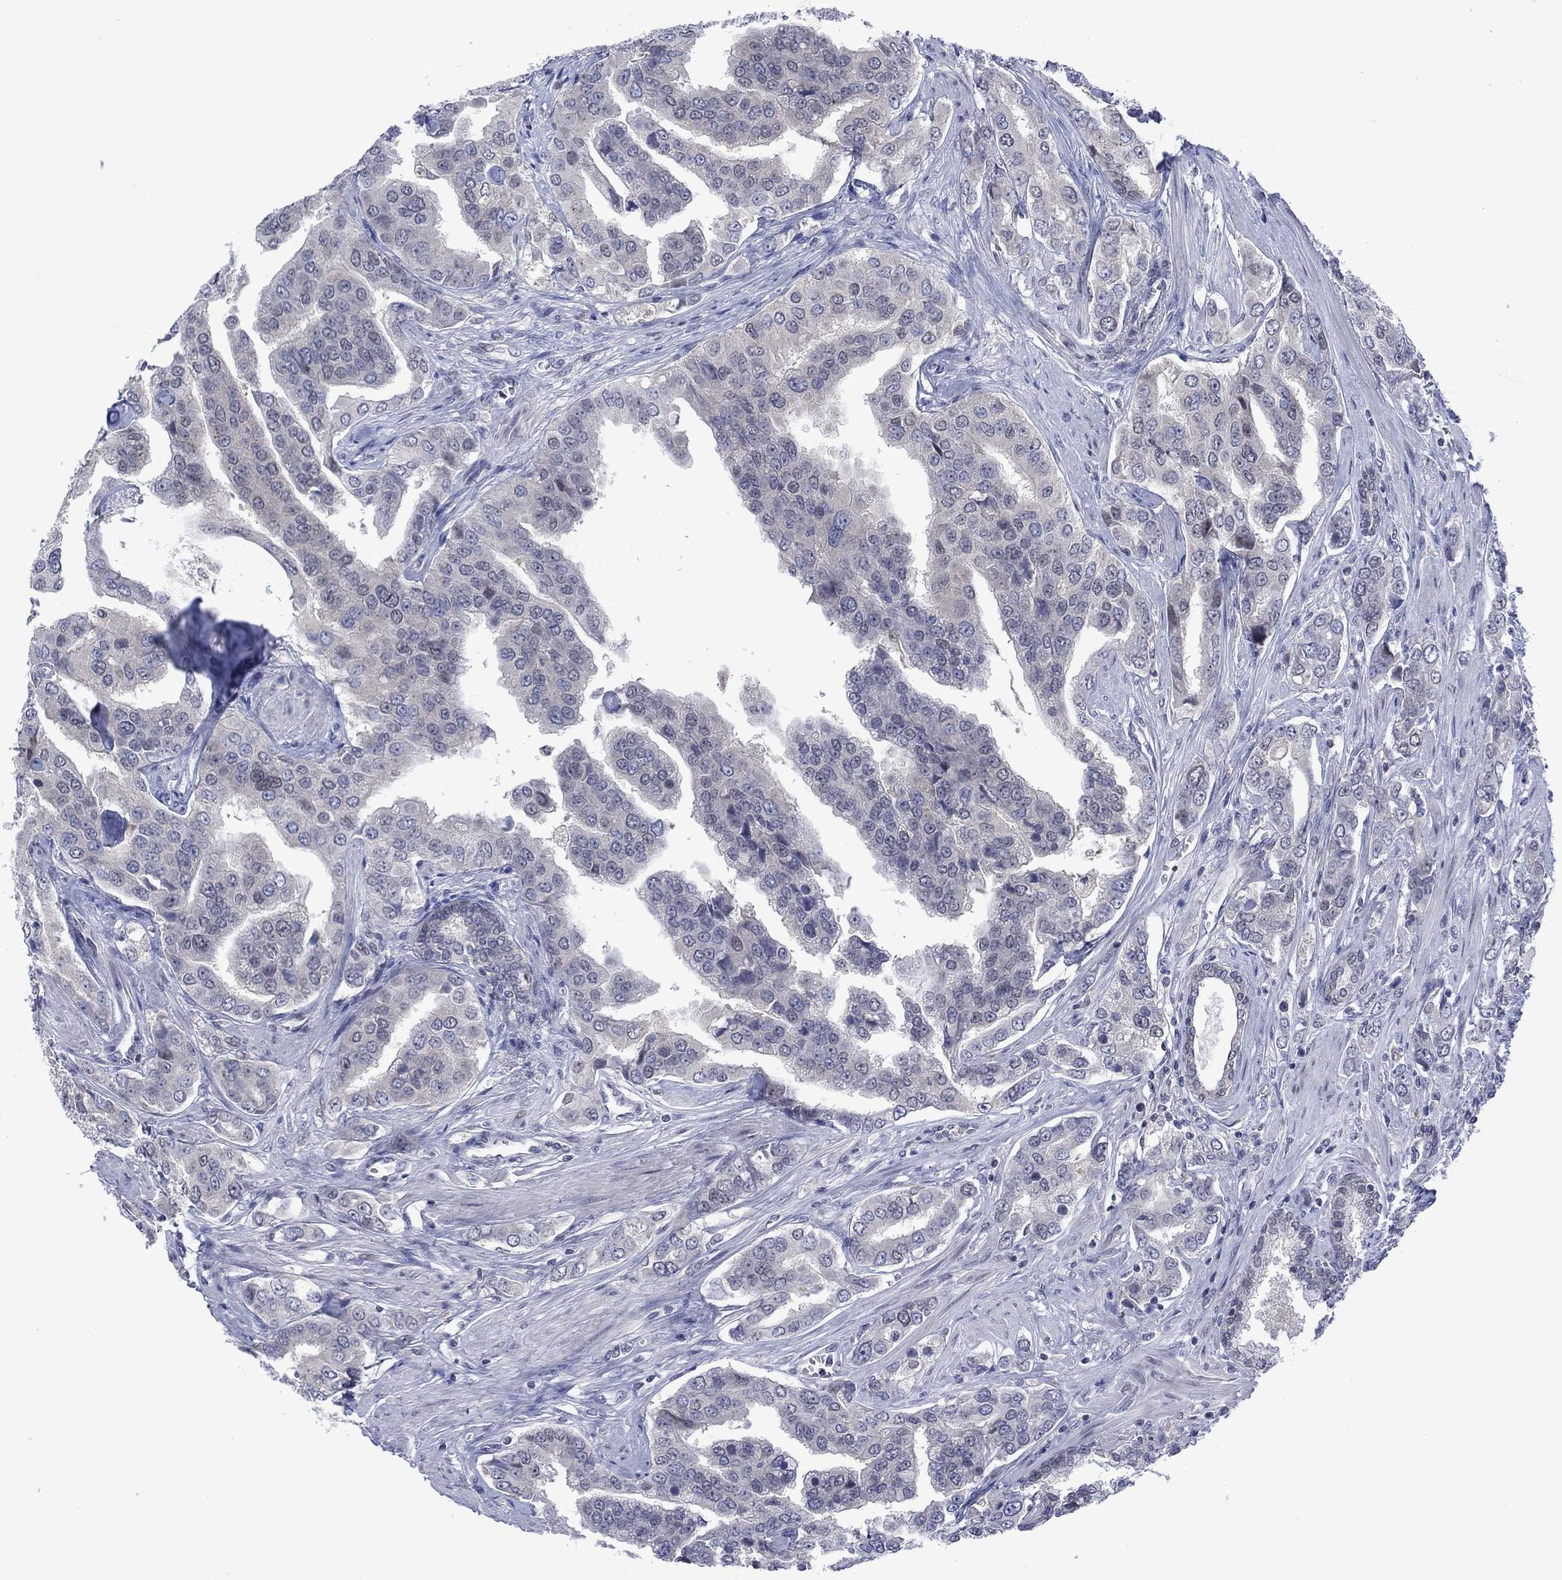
{"staining": {"intensity": "negative", "quantity": "none", "location": "none"}, "tissue": "prostate cancer", "cell_type": "Tumor cells", "image_type": "cancer", "snomed": [{"axis": "morphology", "description": "Adenocarcinoma, NOS"}, {"axis": "topography", "description": "Prostate and seminal vesicle, NOS"}, {"axis": "topography", "description": "Prostate"}], "caption": "DAB immunohistochemical staining of human prostate cancer exhibits no significant staining in tumor cells.", "gene": "AGL", "patient": {"sex": "male", "age": 69}}